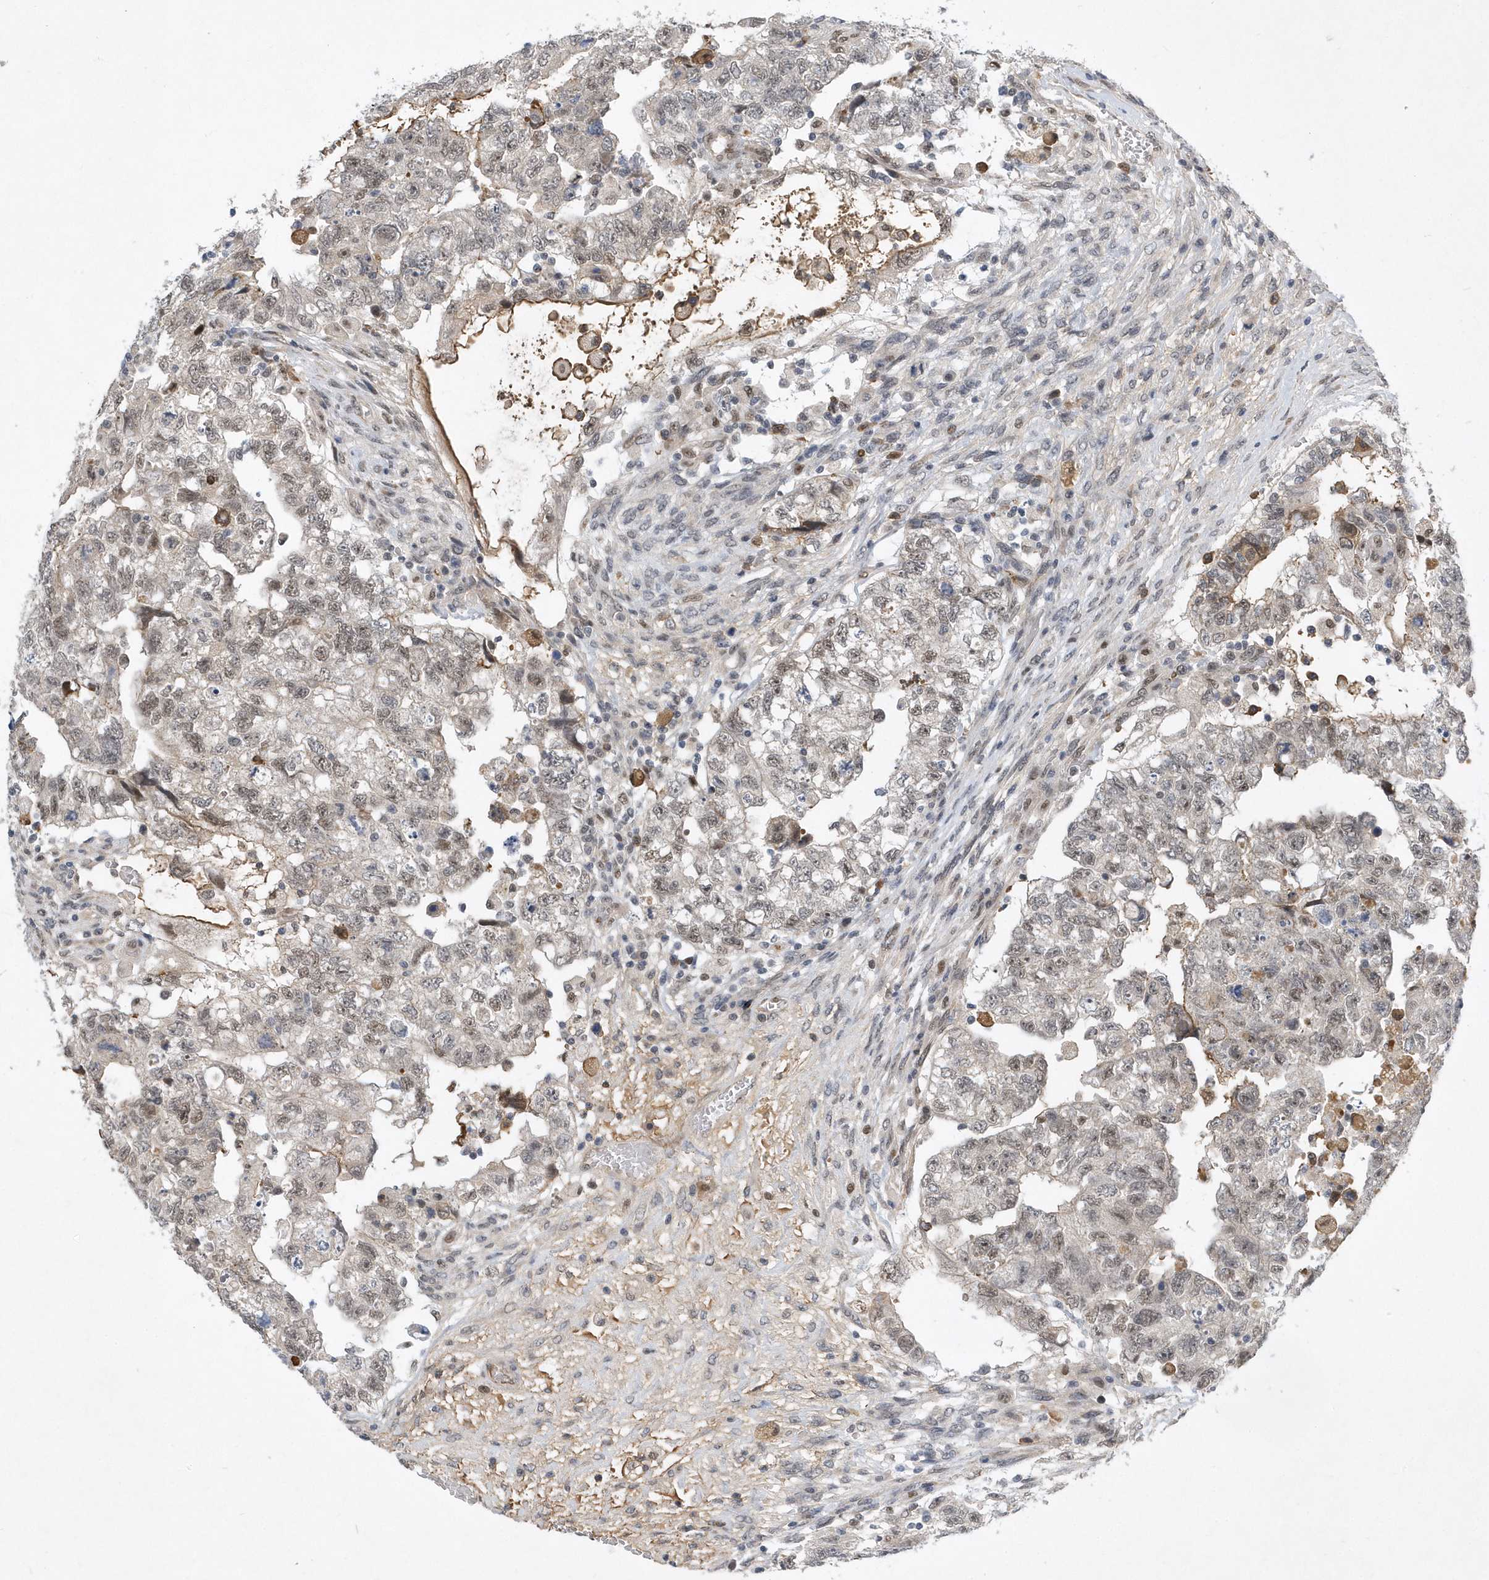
{"staining": {"intensity": "weak", "quantity": ">75%", "location": "nuclear"}, "tissue": "testis cancer", "cell_type": "Tumor cells", "image_type": "cancer", "snomed": [{"axis": "morphology", "description": "Carcinoma, Embryonal, NOS"}, {"axis": "topography", "description": "Testis"}], "caption": "This photomicrograph exhibits immunohistochemistry (IHC) staining of human testis cancer, with low weak nuclear staining in approximately >75% of tumor cells.", "gene": "FAM217A", "patient": {"sex": "male", "age": 36}}